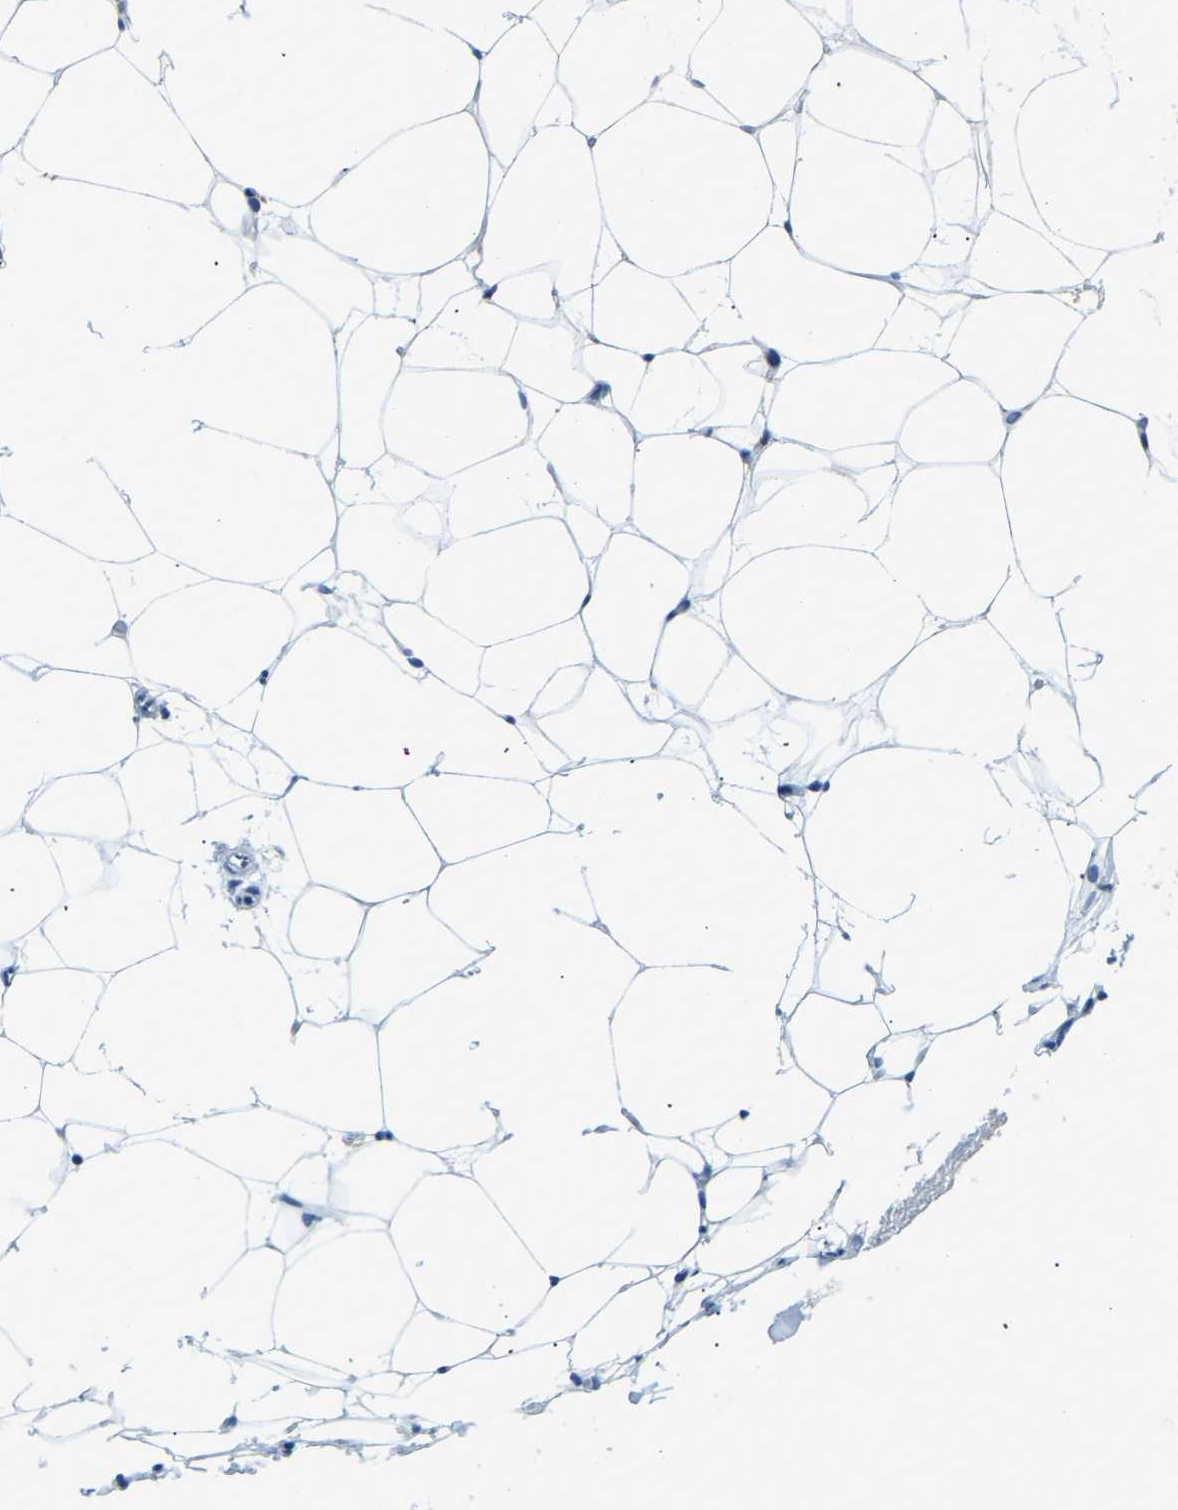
{"staining": {"intensity": "negative", "quantity": "none", "location": "none"}, "tissue": "adipose tissue", "cell_type": "Adipocytes", "image_type": "normal", "snomed": [{"axis": "morphology", "description": "Normal tissue, NOS"}, {"axis": "topography", "description": "Breast"}, {"axis": "topography", "description": "Soft tissue"}], "caption": "Adipose tissue stained for a protein using immunohistochemistry (IHC) exhibits no expression adipocytes.", "gene": "NANS", "patient": {"sex": "female", "age": 75}}